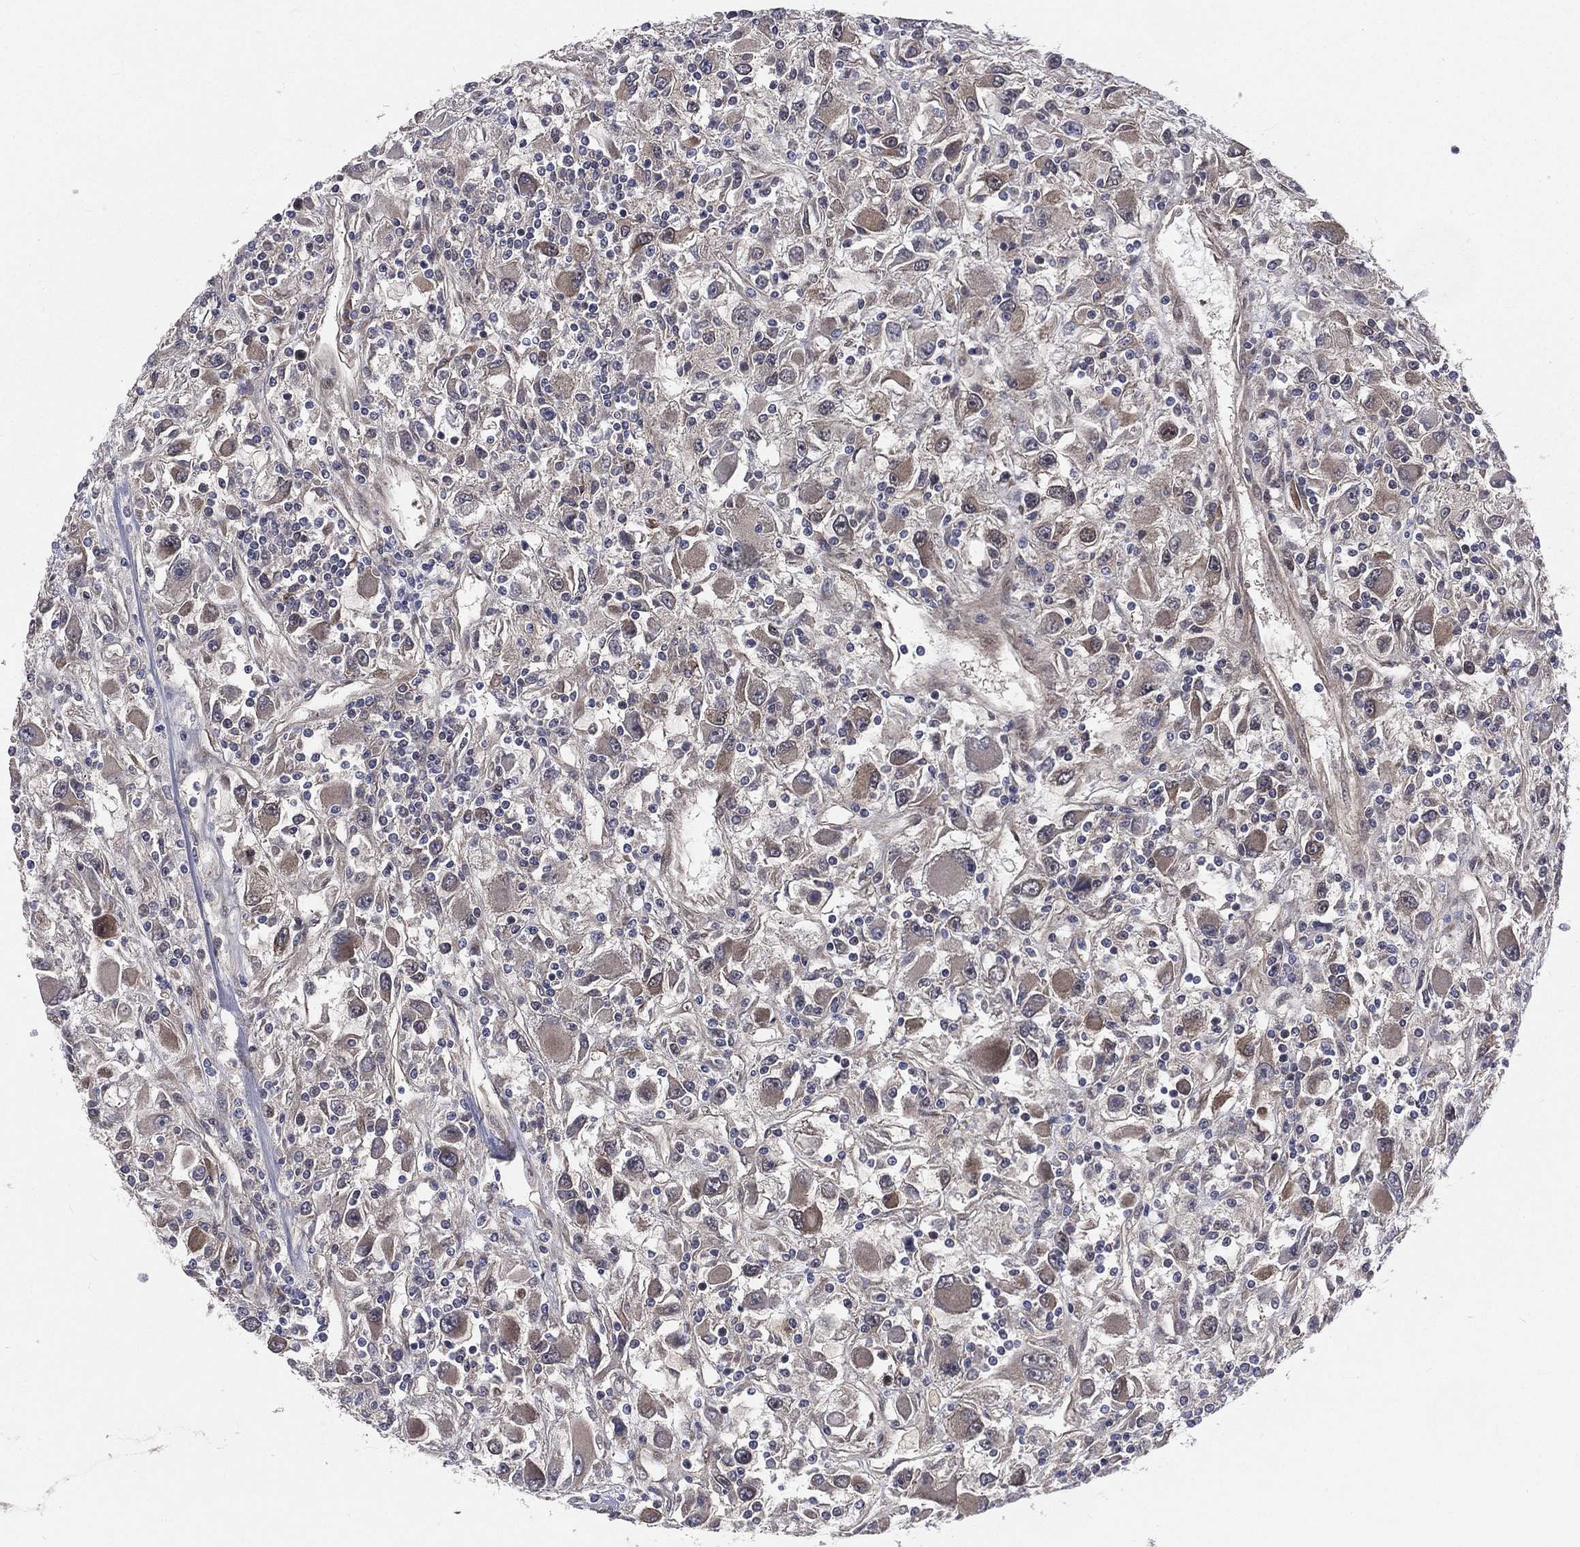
{"staining": {"intensity": "negative", "quantity": "none", "location": "none"}, "tissue": "renal cancer", "cell_type": "Tumor cells", "image_type": "cancer", "snomed": [{"axis": "morphology", "description": "Adenocarcinoma, NOS"}, {"axis": "topography", "description": "Kidney"}], "caption": "Immunohistochemistry image of neoplastic tissue: human adenocarcinoma (renal) stained with DAB (3,3'-diaminobenzidine) demonstrates no significant protein staining in tumor cells.", "gene": "ARL3", "patient": {"sex": "female", "age": 67}}